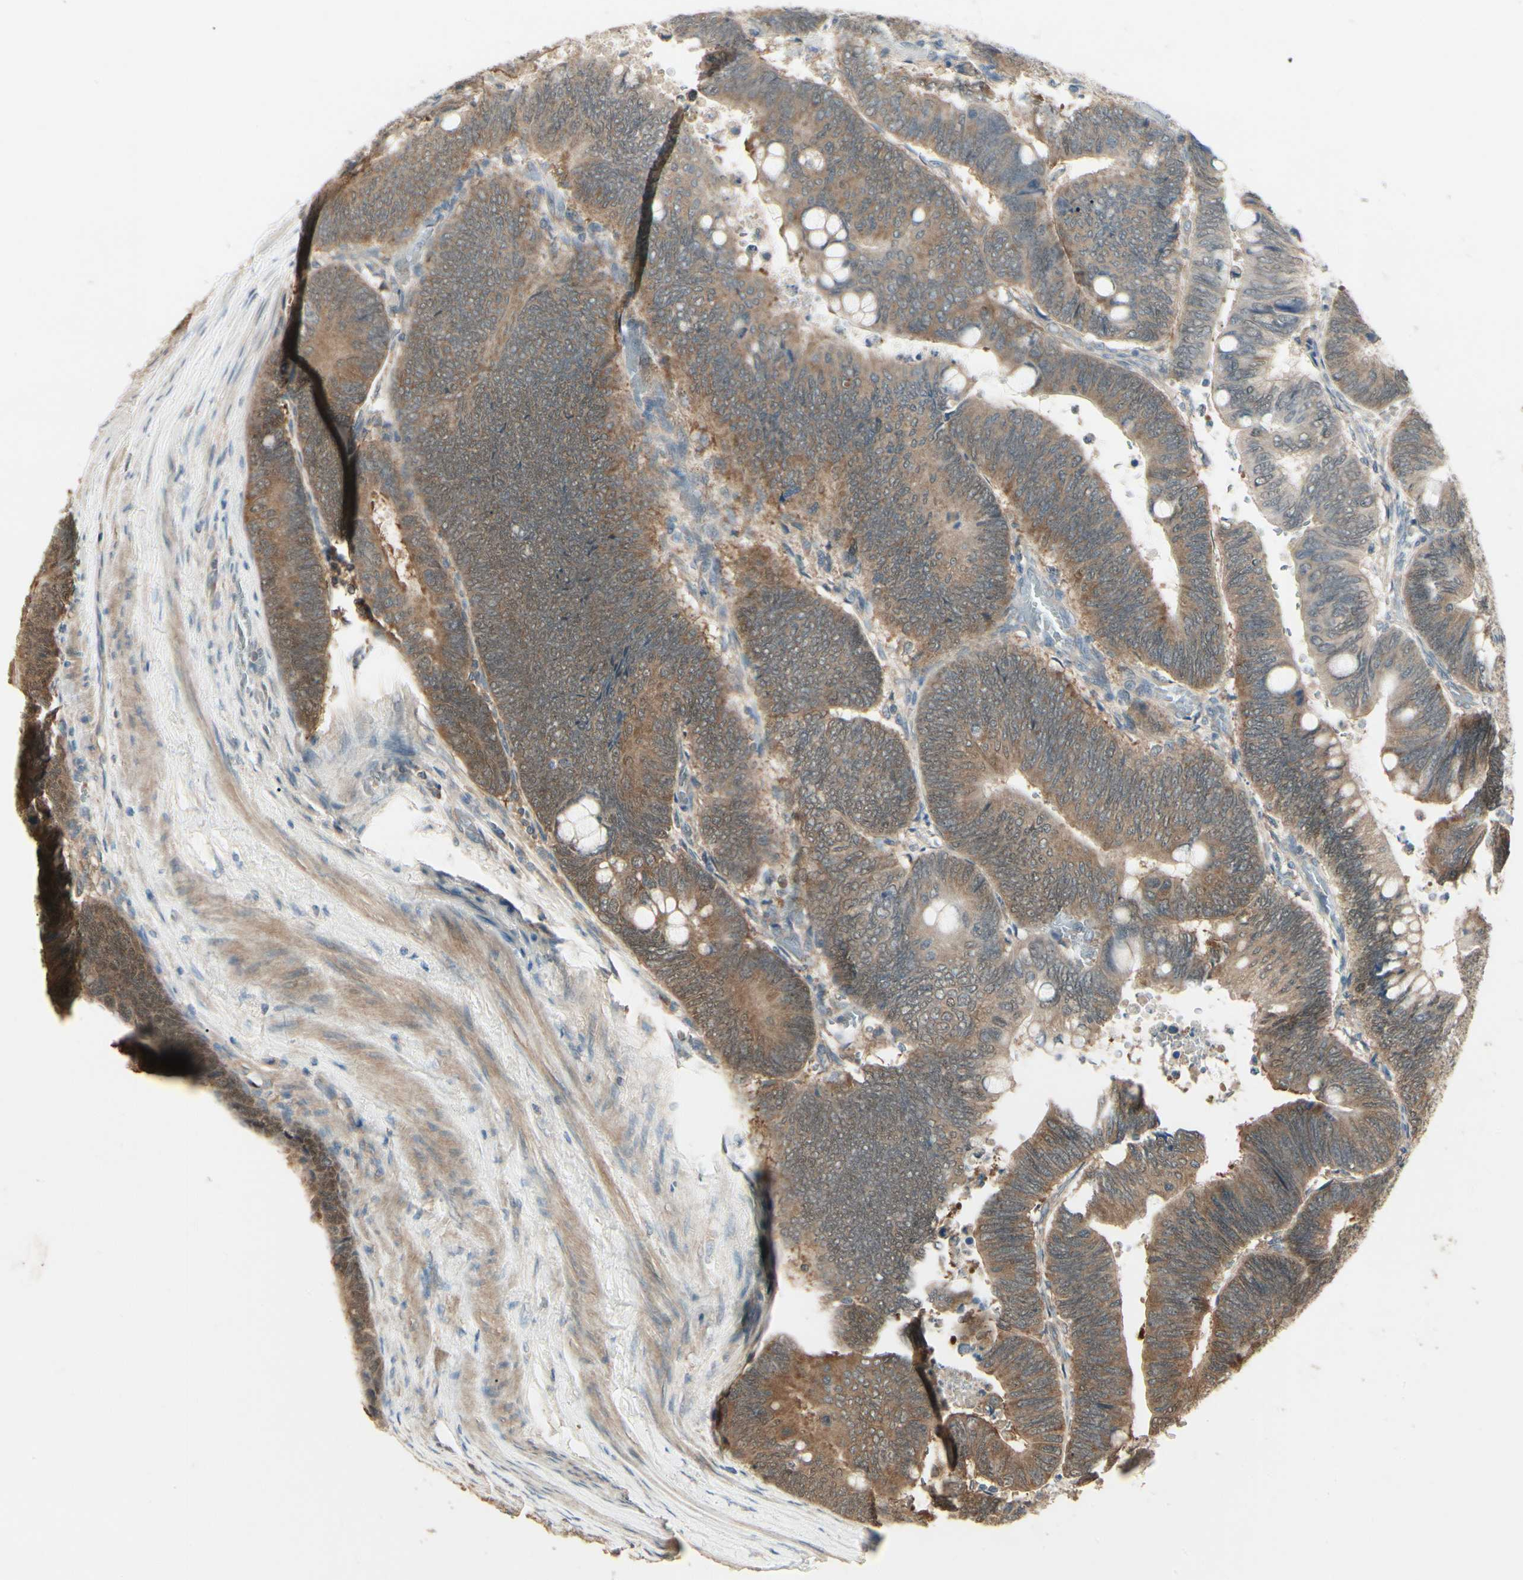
{"staining": {"intensity": "moderate", "quantity": ">75%", "location": "cytoplasmic/membranous"}, "tissue": "colorectal cancer", "cell_type": "Tumor cells", "image_type": "cancer", "snomed": [{"axis": "morphology", "description": "Normal tissue, NOS"}, {"axis": "morphology", "description": "Adenocarcinoma, NOS"}, {"axis": "topography", "description": "Rectum"}, {"axis": "topography", "description": "Peripheral nerve tissue"}], "caption": "Brown immunohistochemical staining in colorectal cancer (adenocarcinoma) reveals moderate cytoplasmic/membranous staining in approximately >75% of tumor cells. Using DAB (3,3'-diaminobenzidine) (brown) and hematoxylin (blue) stains, captured at high magnification using brightfield microscopy.", "gene": "CCT7", "patient": {"sex": "male", "age": 92}}